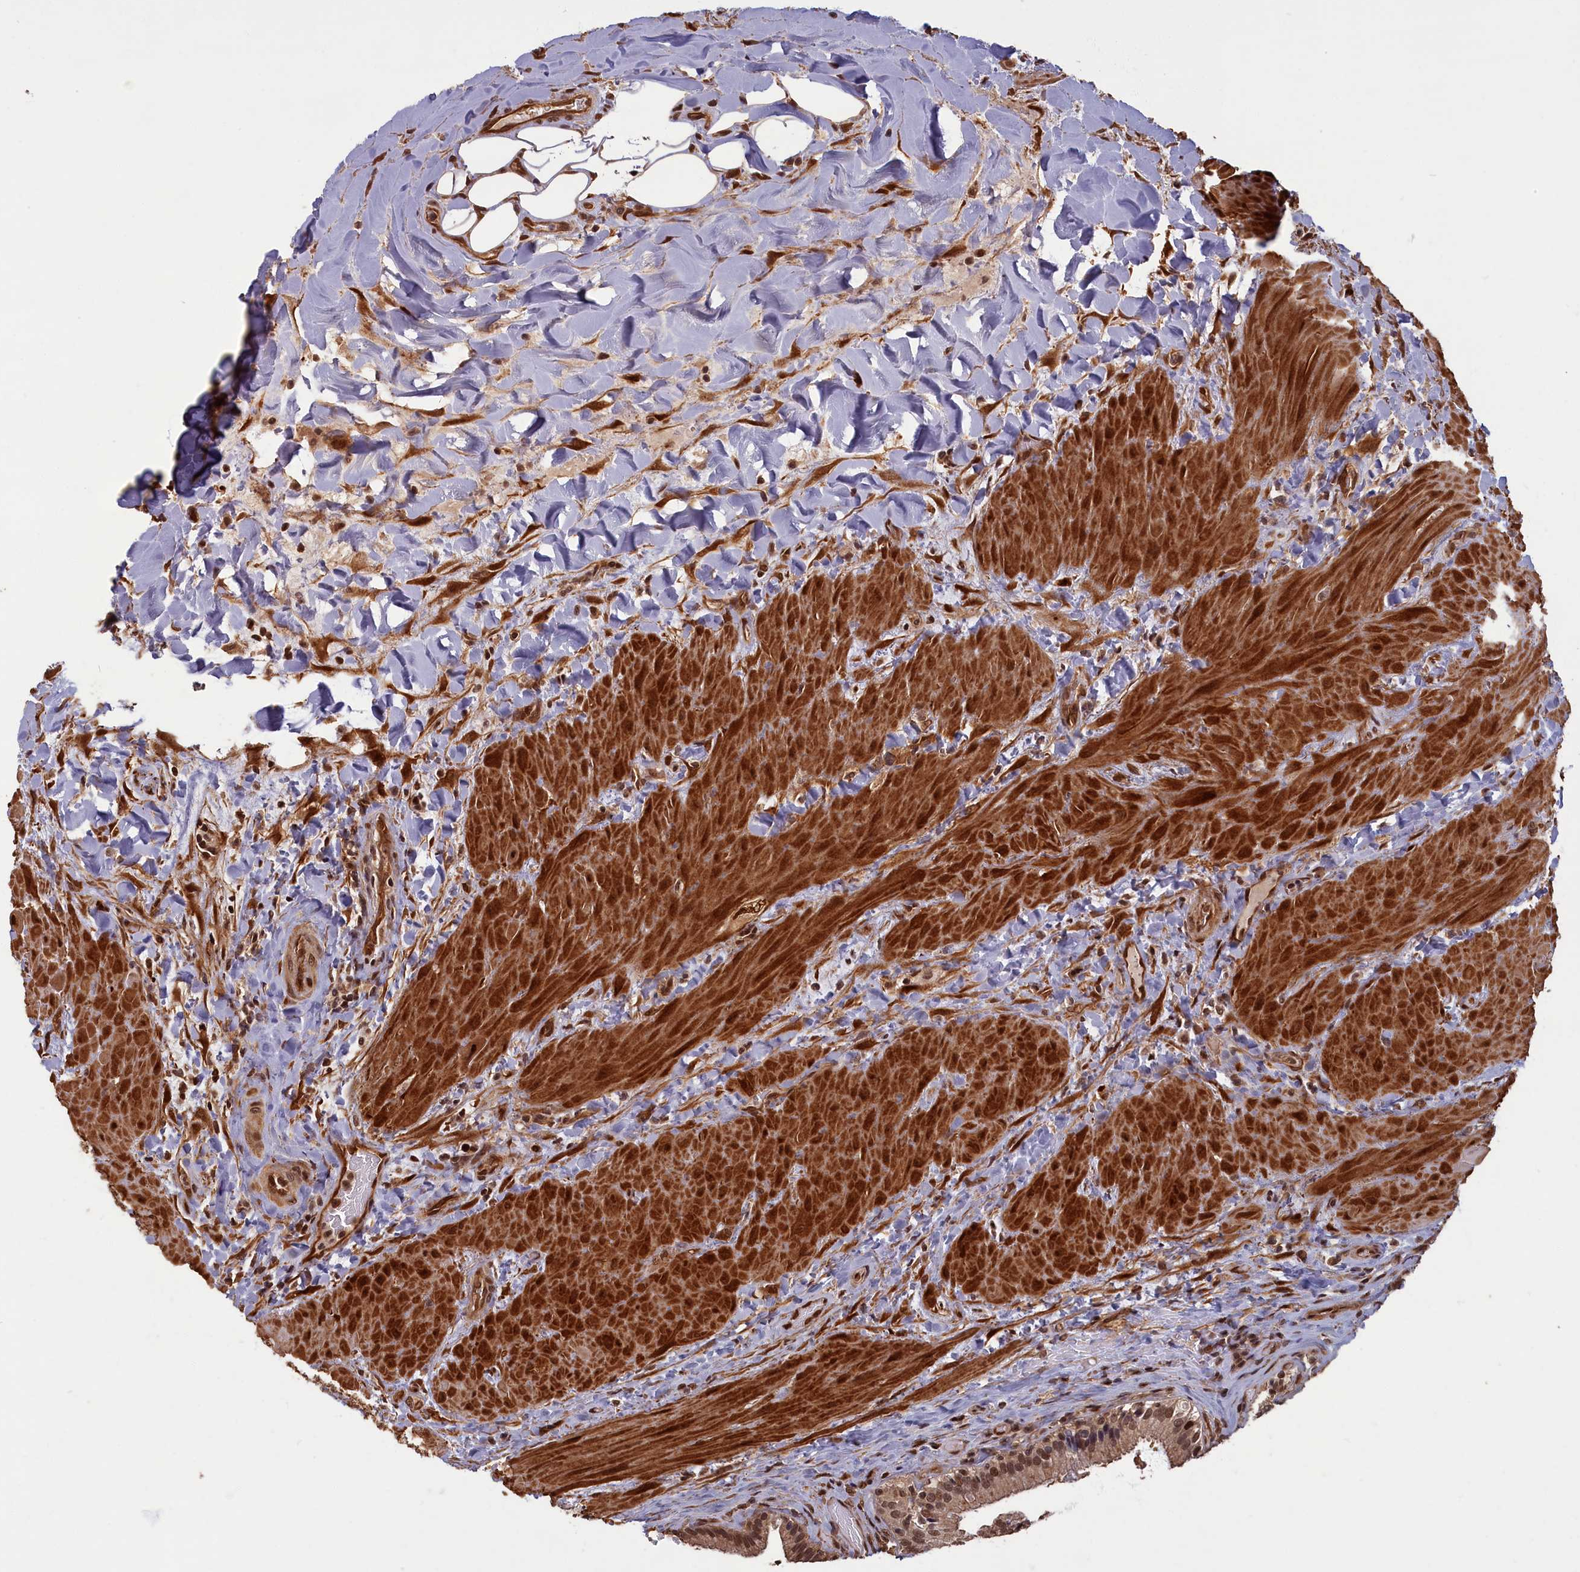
{"staining": {"intensity": "moderate", "quantity": ">75%", "location": "cytoplasmic/membranous,nuclear"}, "tissue": "gallbladder", "cell_type": "Glandular cells", "image_type": "normal", "snomed": [{"axis": "morphology", "description": "Normal tissue, NOS"}, {"axis": "topography", "description": "Gallbladder"}], "caption": "Immunohistochemical staining of unremarkable human gallbladder exhibits medium levels of moderate cytoplasmic/membranous,nuclear expression in approximately >75% of glandular cells. The staining was performed using DAB, with brown indicating positive protein expression. Nuclei are stained blue with hematoxylin.", "gene": "HIF3A", "patient": {"sex": "male", "age": 24}}